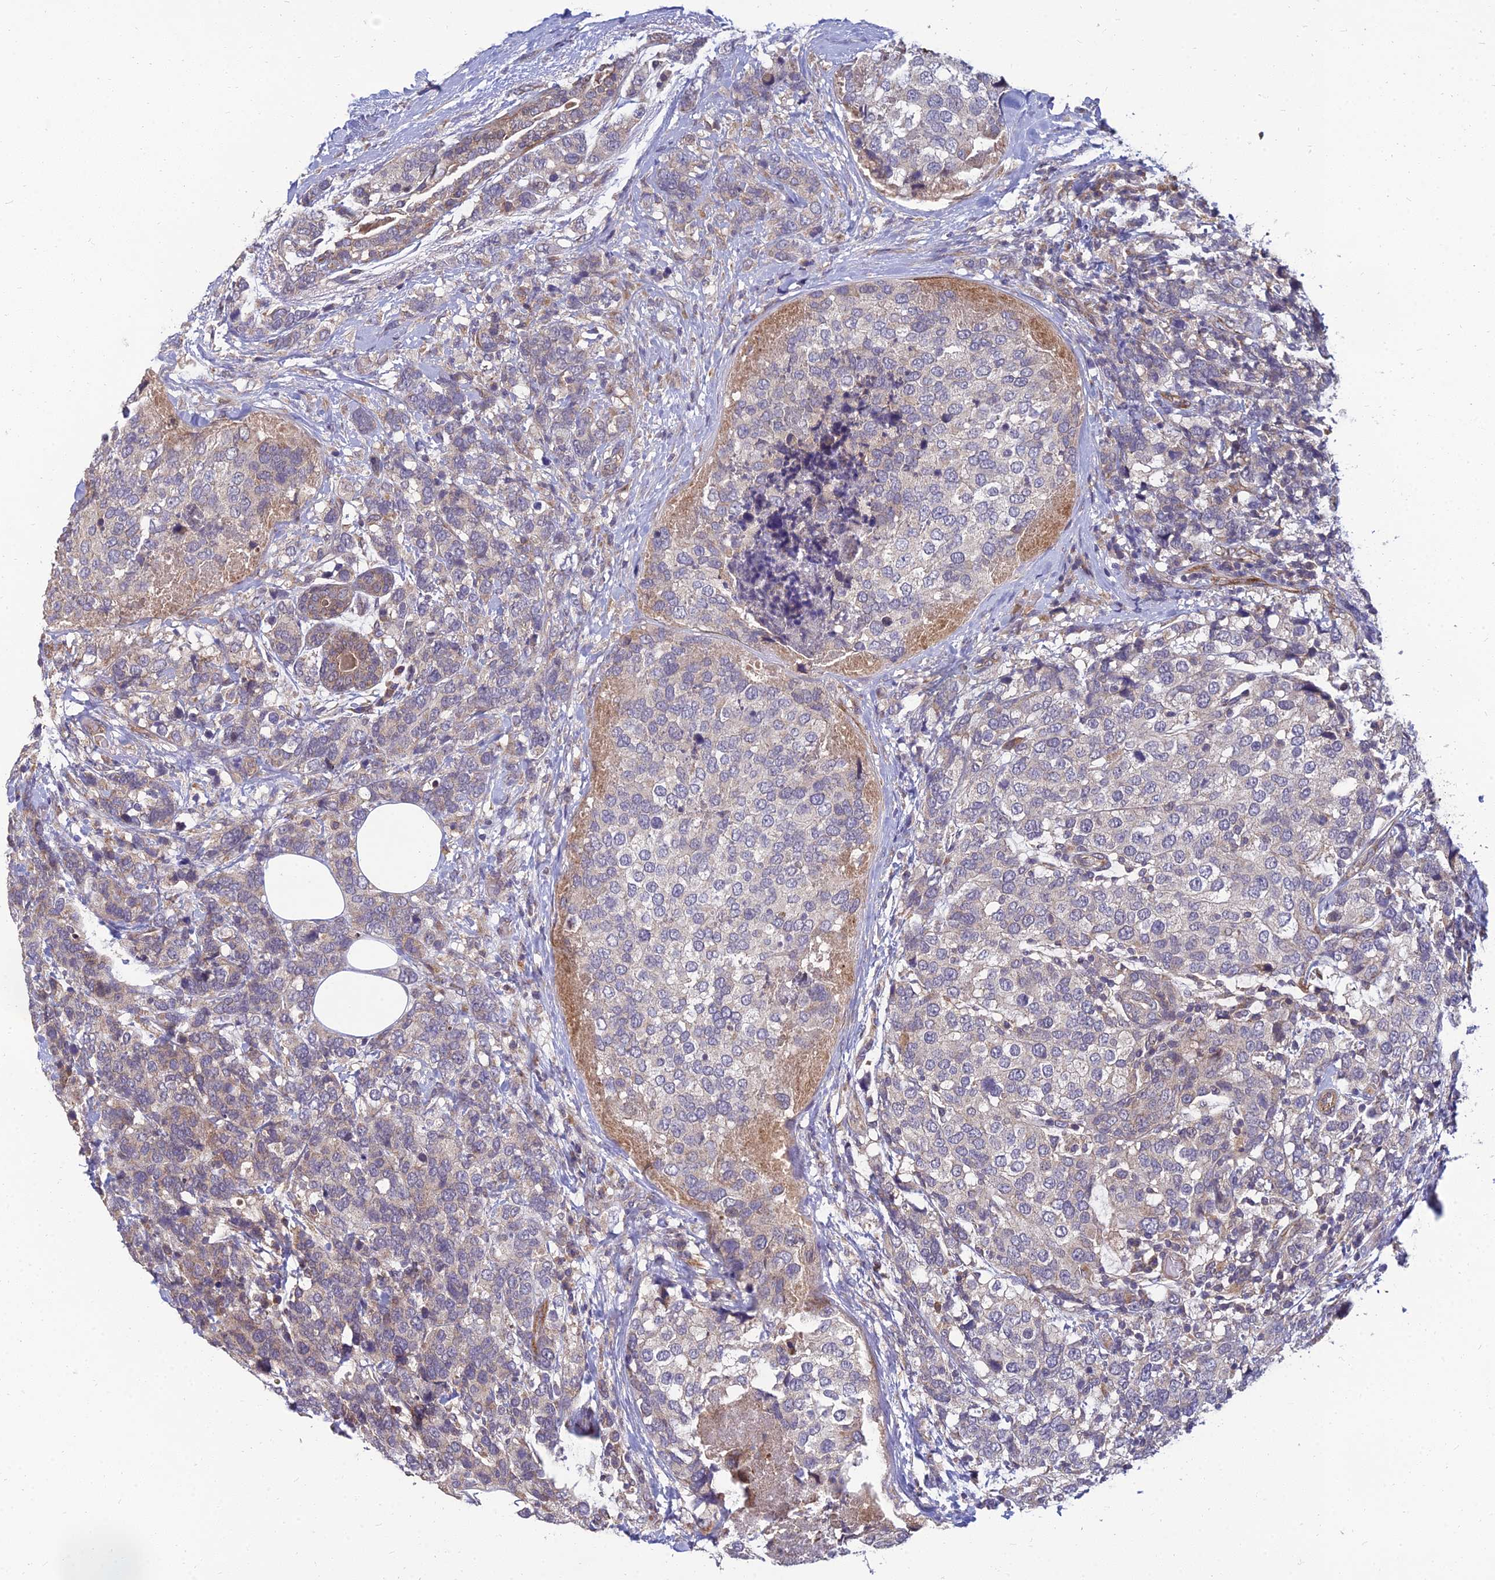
{"staining": {"intensity": "weak", "quantity": "<25%", "location": "cytoplasmic/membranous"}, "tissue": "breast cancer", "cell_type": "Tumor cells", "image_type": "cancer", "snomed": [{"axis": "morphology", "description": "Lobular carcinoma"}, {"axis": "topography", "description": "Breast"}], "caption": "Tumor cells show no significant protein expression in breast cancer (lobular carcinoma). (DAB (3,3'-diaminobenzidine) immunohistochemistry (IHC), high magnification).", "gene": "NPY", "patient": {"sex": "female", "age": 59}}